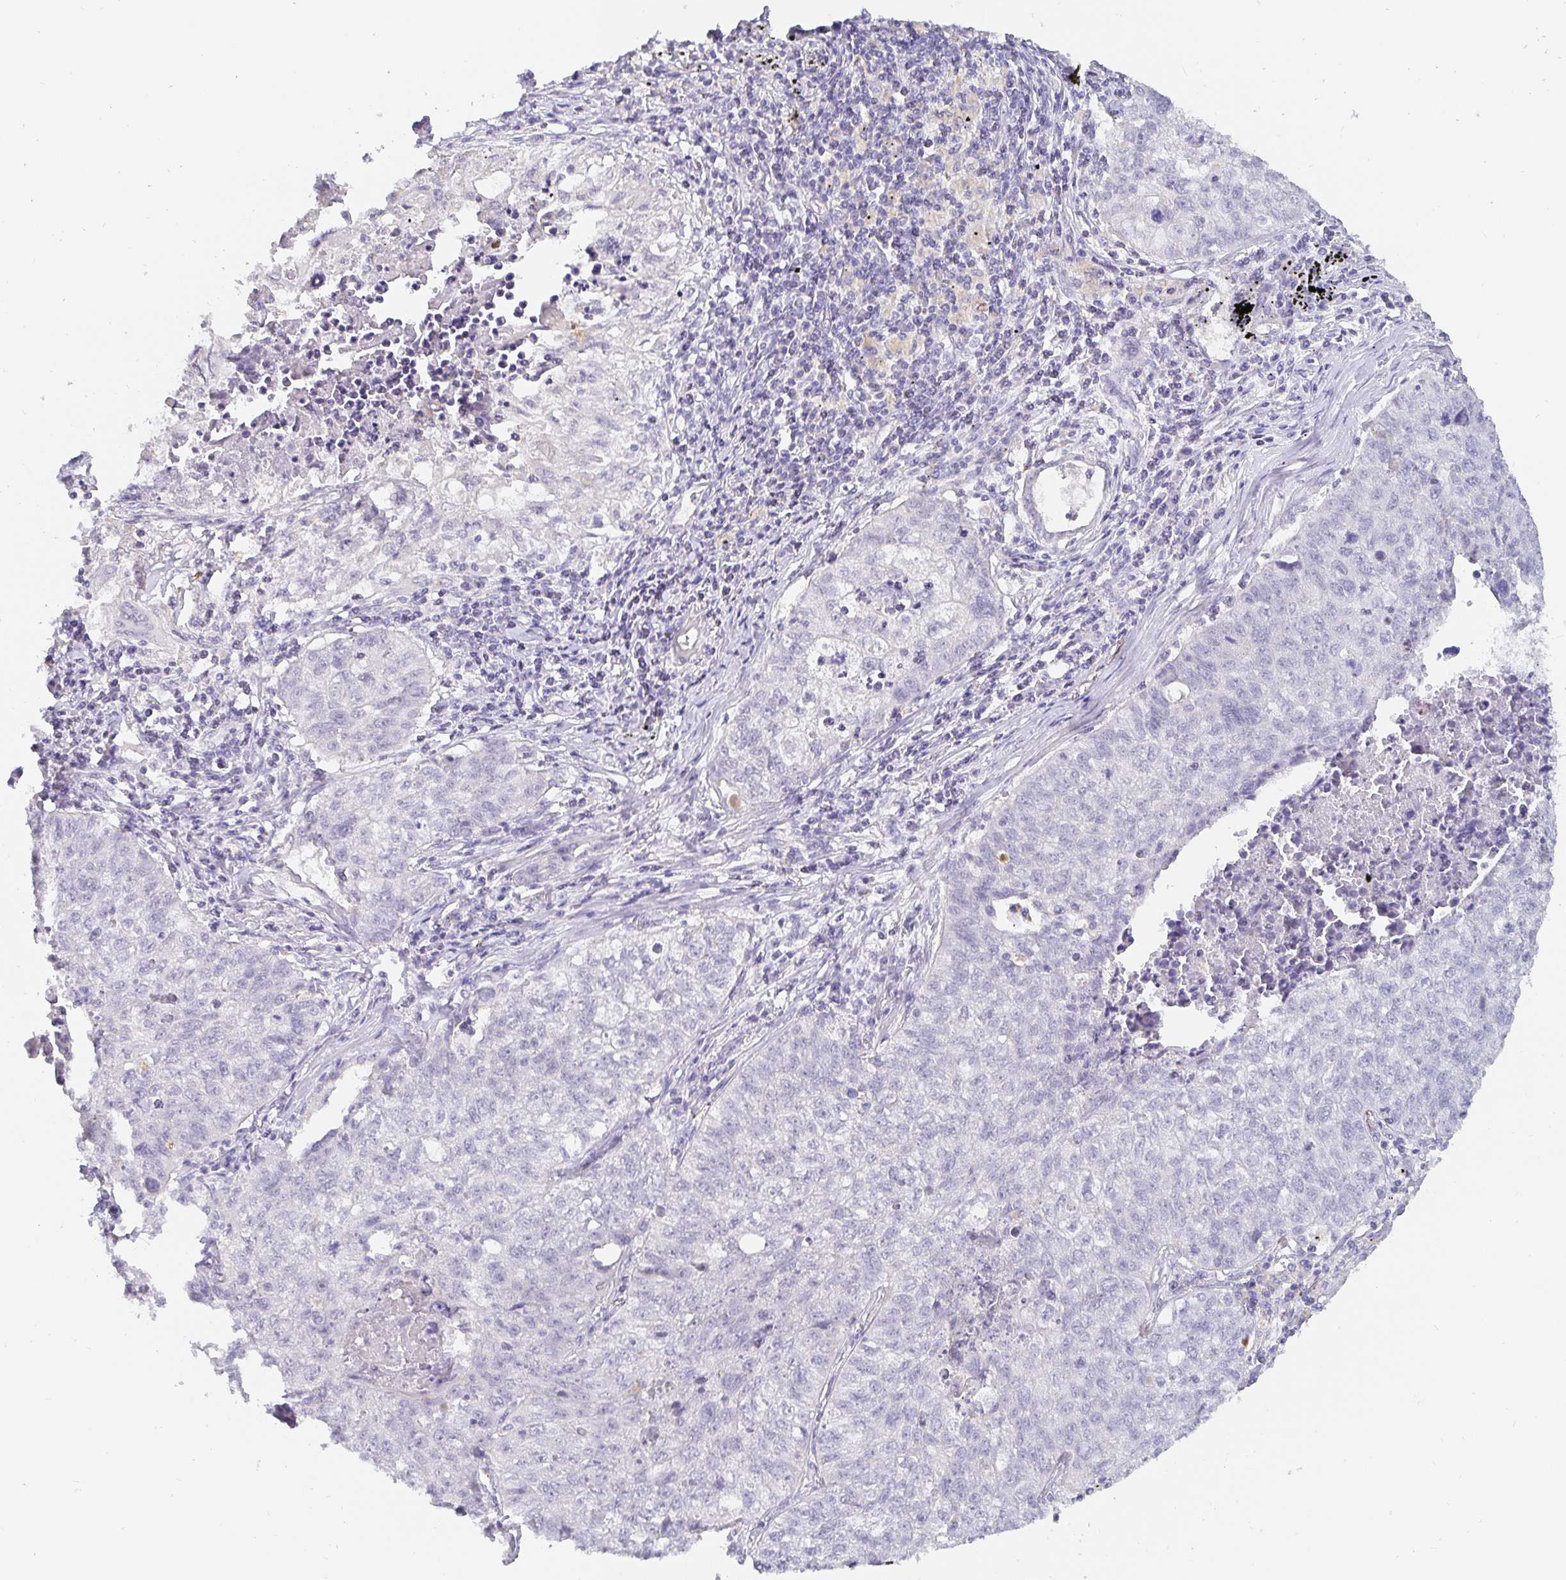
{"staining": {"intensity": "negative", "quantity": "none", "location": "none"}, "tissue": "lung cancer", "cell_type": "Tumor cells", "image_type": "cancer", "snomed": [{"axis": "morphology", "description": "Normal morphology"}, {"axis": "morphology", "description": "Aneuploidy"}, {"axis": "morphology", "description": "Squamous cell carcinoma, NOS"}, {"axis": "topography", "description": "Lymph node"}, {"axis": "topography", "description": "Lung"}], "caption": "Human lung squamous cell carcinoma stained for a protein using immunohistochemistry (IHC) exhibits no positivity in tumor cells.", "gene": "PDX1", "patient": {"sex": "female", "age": 76}}